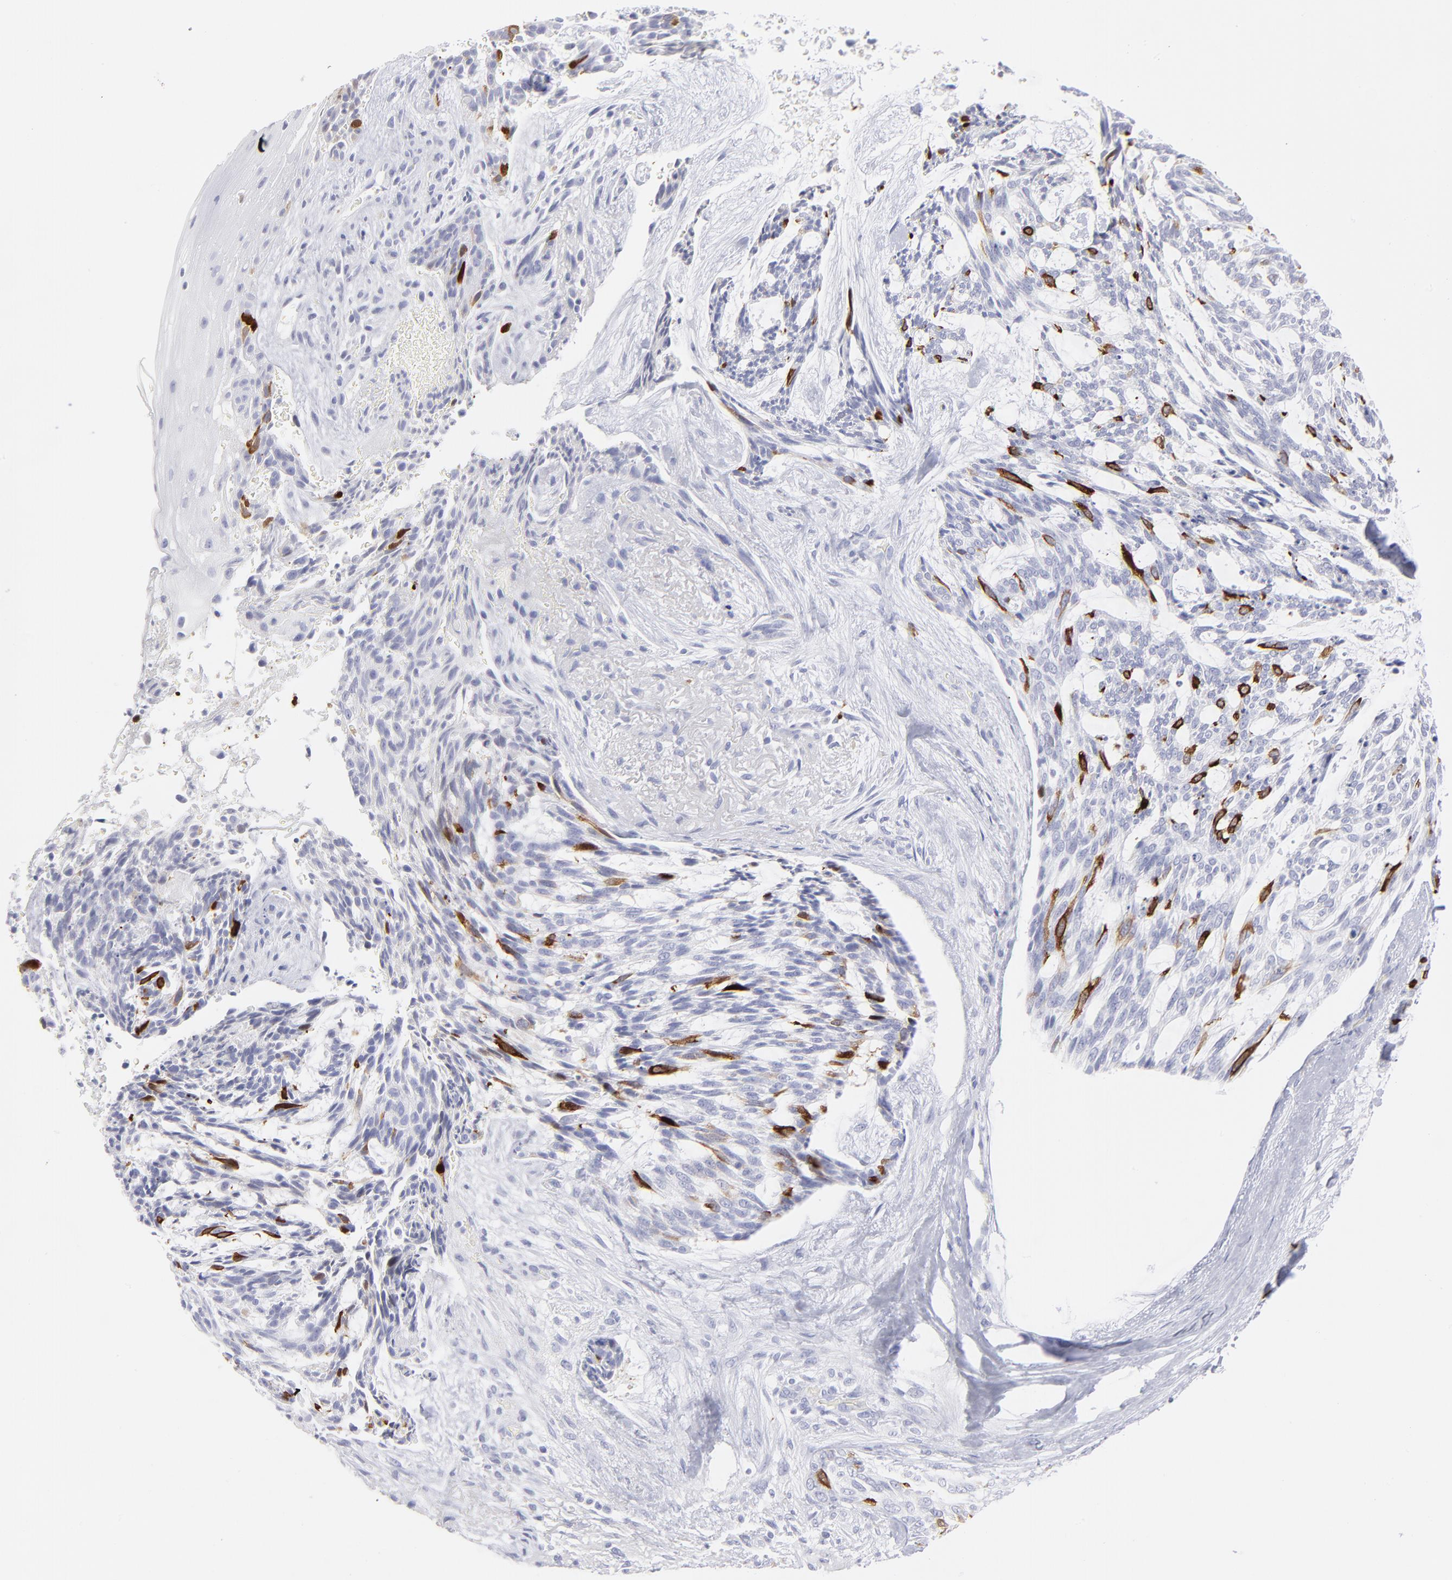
{"staining": {"intensity": "strong", "quantity": "<25%", "location": "cytoplasmic/membranous"}, "tissue": "skin cancer", "cell_type": "Tumor cells", "image_type": "cancer", "snomed": [{"axis": "morphology", "description": "Normal tissue, NOS"}, {"axis": "morphology", "description": "Basal cell carcinoma"}, {"axis": "topography", "description": "Skin"}], "caption": "Immunohistochemical staining of human skin cancer (basal cell carcinoma) displays medium levels of strong cytoplasmic/membranous staining in about <25% of tumor cells. The staining was performed using DAB, with brown indicating positive protein expression. Nuclei are stained blue with hematoxylin.", "gene": "CCNB1", "patient": {"sex": "female", "age": 71}}